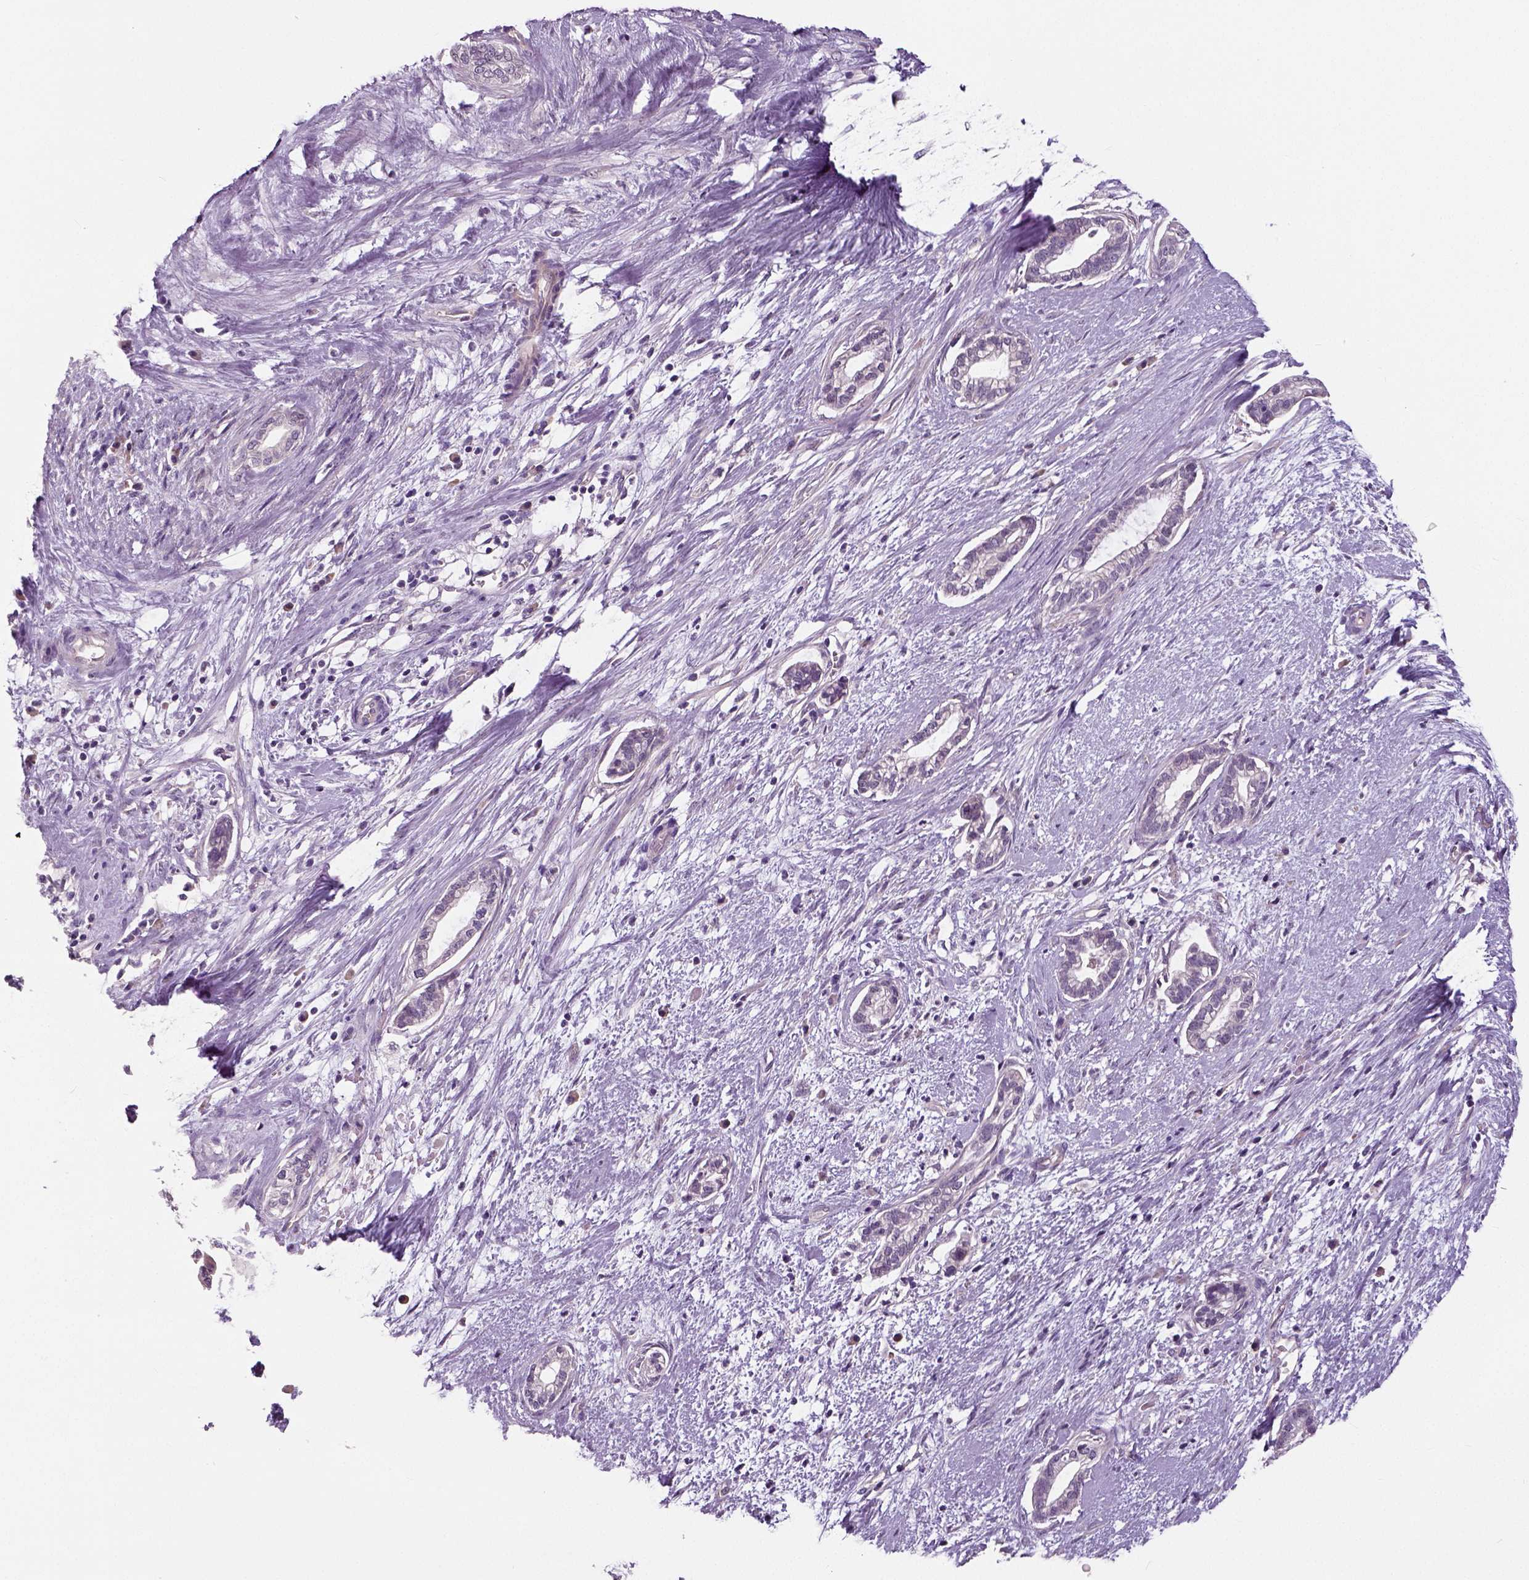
{"staining": {"intensity": "negative", "quantity": "none", "location": "none"}, "tissue": "cervical cancer", "cell_type": "Tumor cells", "image_type": "cancer", "snomed": [{"axis": "morphology", "description": "Adenocarcinoma, NOS"}, {"axis": "topography", "description": "Cervix"}], "caption": "The photomicrograph reveals no staining of tumor cells in cervical cancer.", "gene": "NECAB1", "patient": {"sex": "female", "age": 62}}